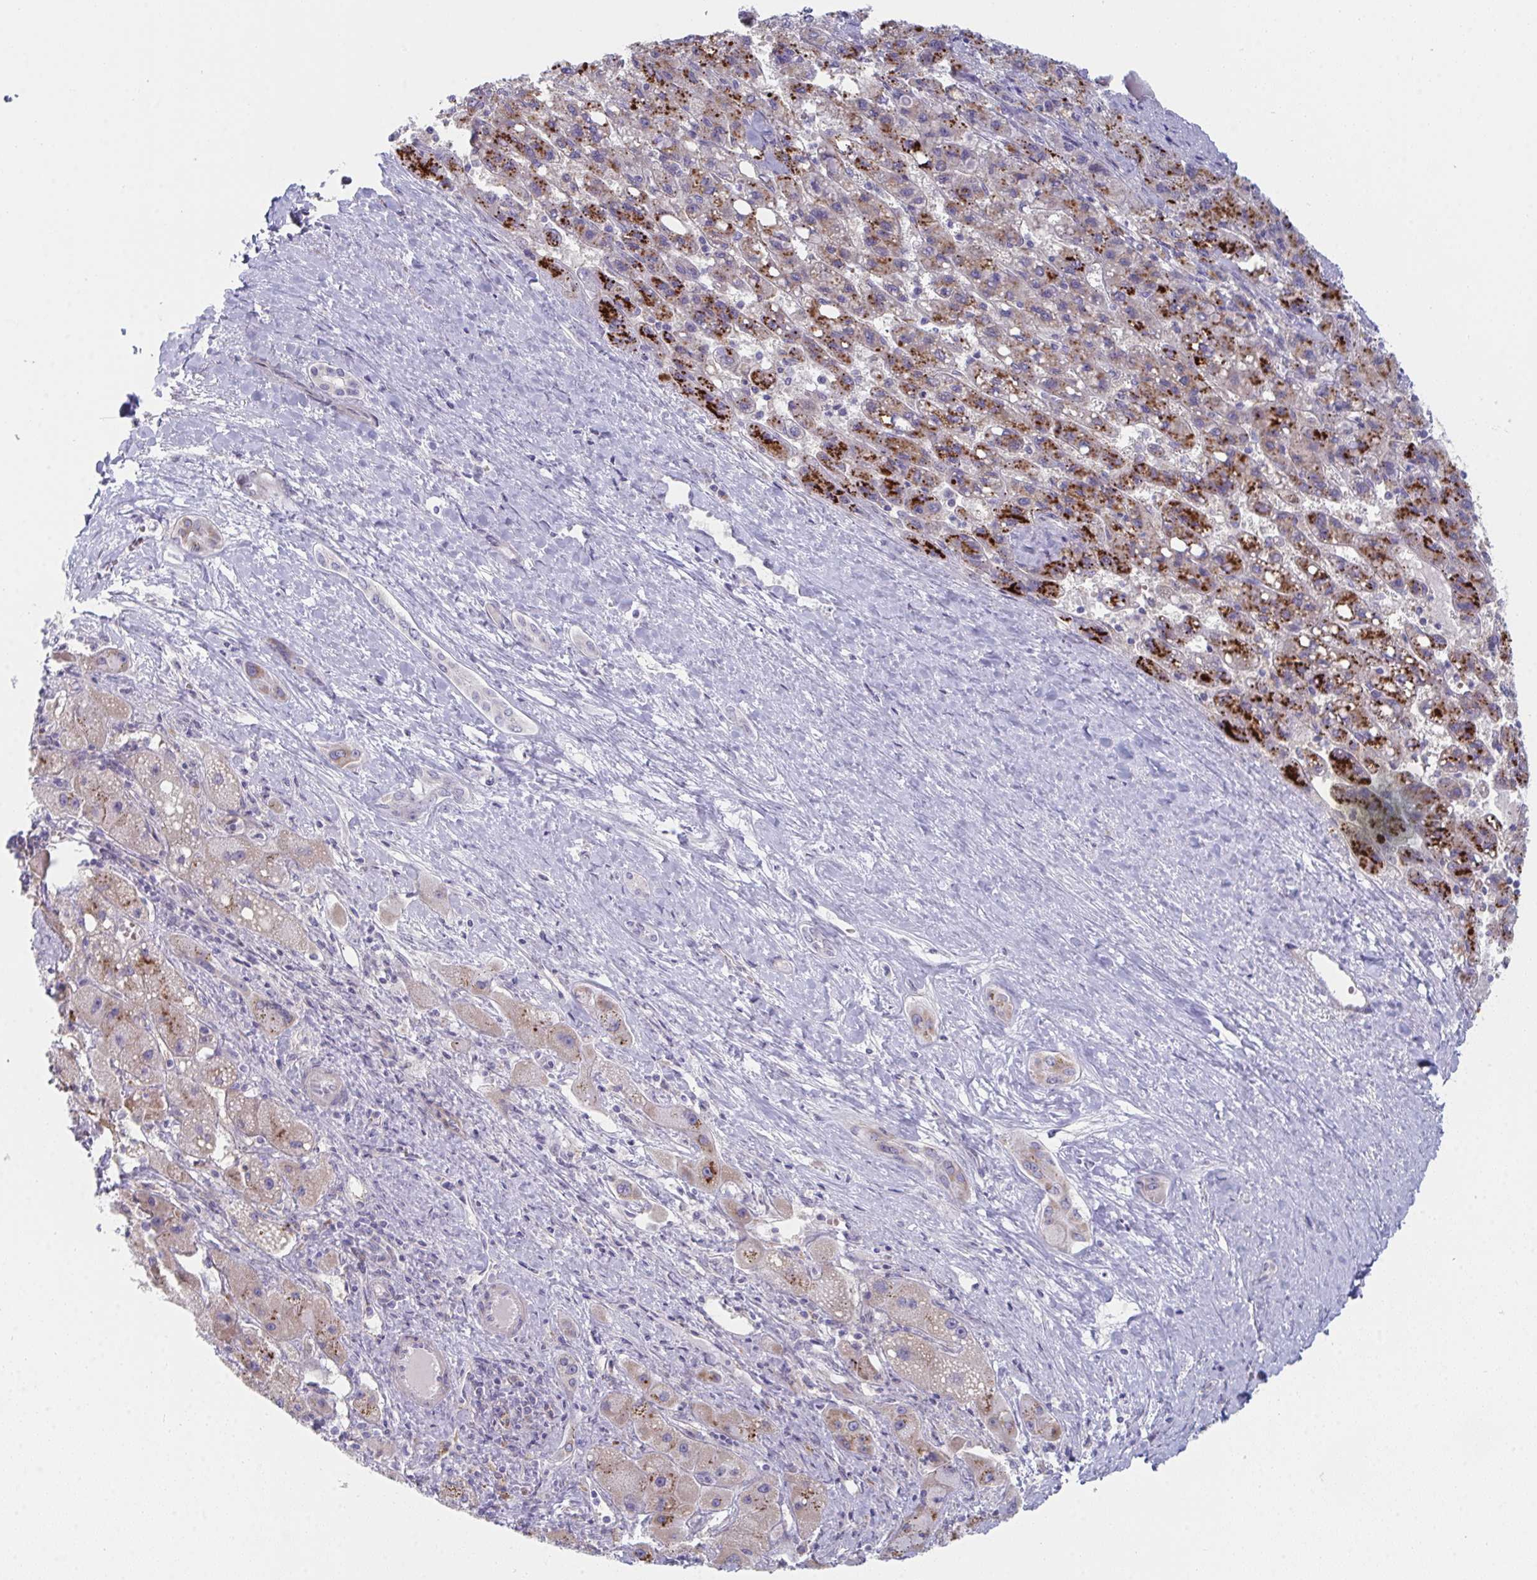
{"staining": {"intensity": "strong", "quantity": "25%-75%", "location": "cytoplasmic/membranous"}, "tissue": "liver cancer", "cell_type": "Tumor cells", "image_type": "cancer", "snomed": [{"axis": "morphology", "description": "Carcinoma, Hepatocellular, NOS"}, {"axis": "topography", "description": "Liver"}], "caption": "DAB (3,3'-diaminobenzidine) immunohistochemical staining of liver cancer demonstrates strong cytoplasmic/membranous protein expression in about 25%-75% of tumor cells. Immunohistochemistry stains the protein in brown and the nuclei are stained blue.", "gene": "VWDE", "patient": {"sex": "female", "age": 82}}